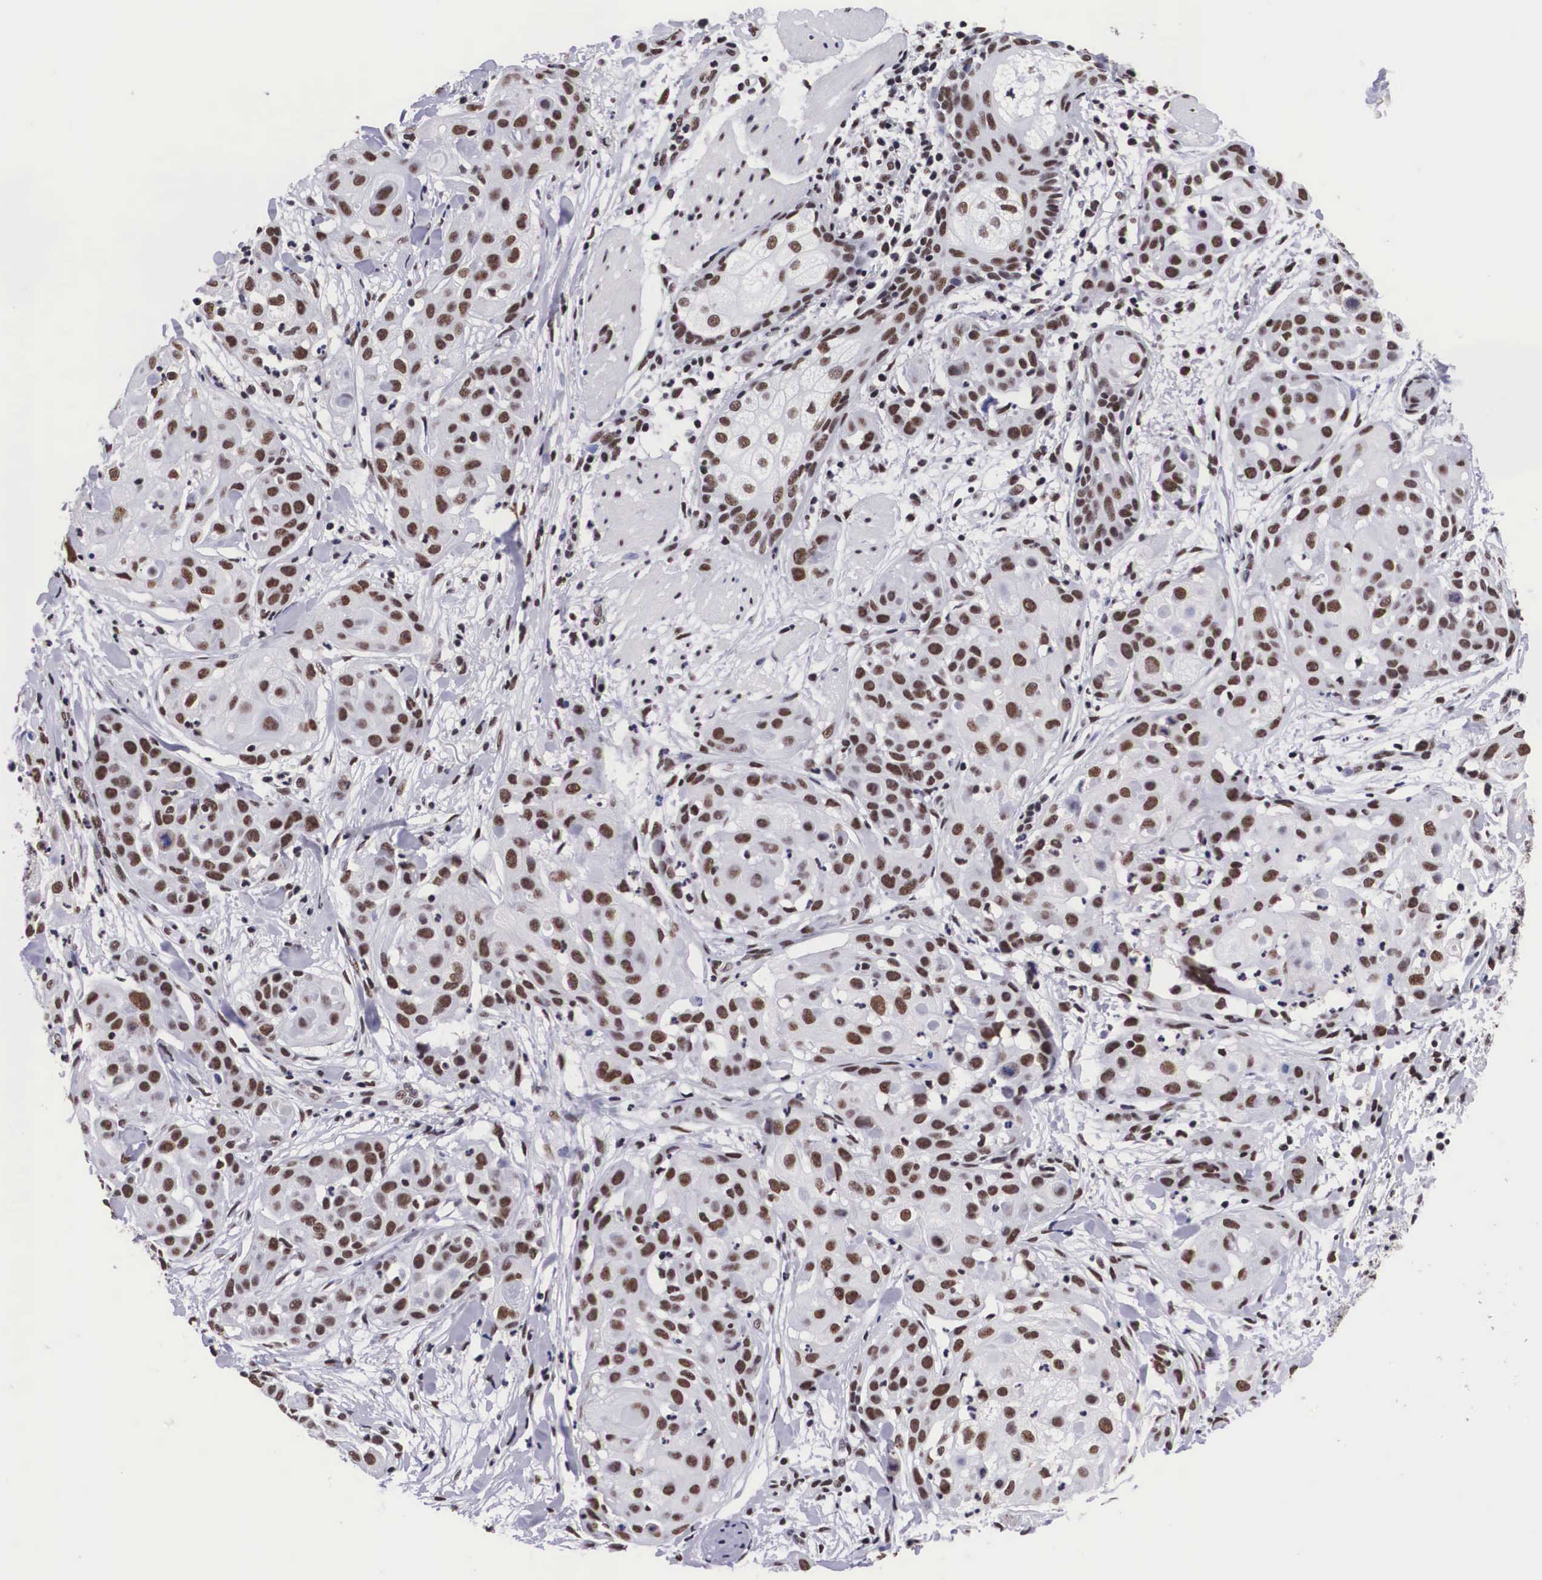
{"staining": {"intensity": "moderate", "quantity": ">75%", "location": "nuclear"}, "tissue": "skin cancer", "cell_type": "Tumor cells", "image_type": "cancer", "snomed": [{"axis": "morphology", "description": "Squamous cell carcinoma, NOS"}, {"axis": "topography", "description": "Skin"}], "caption": "A histopathology image showing moderate nuclear positivity in about >75% of tumor cells in squamous cell carcinoma (skin), as visualized by brown immunohistochemical staining.", "gene": "SF3A1", "patient": {"sex": "female", "age": 57}}